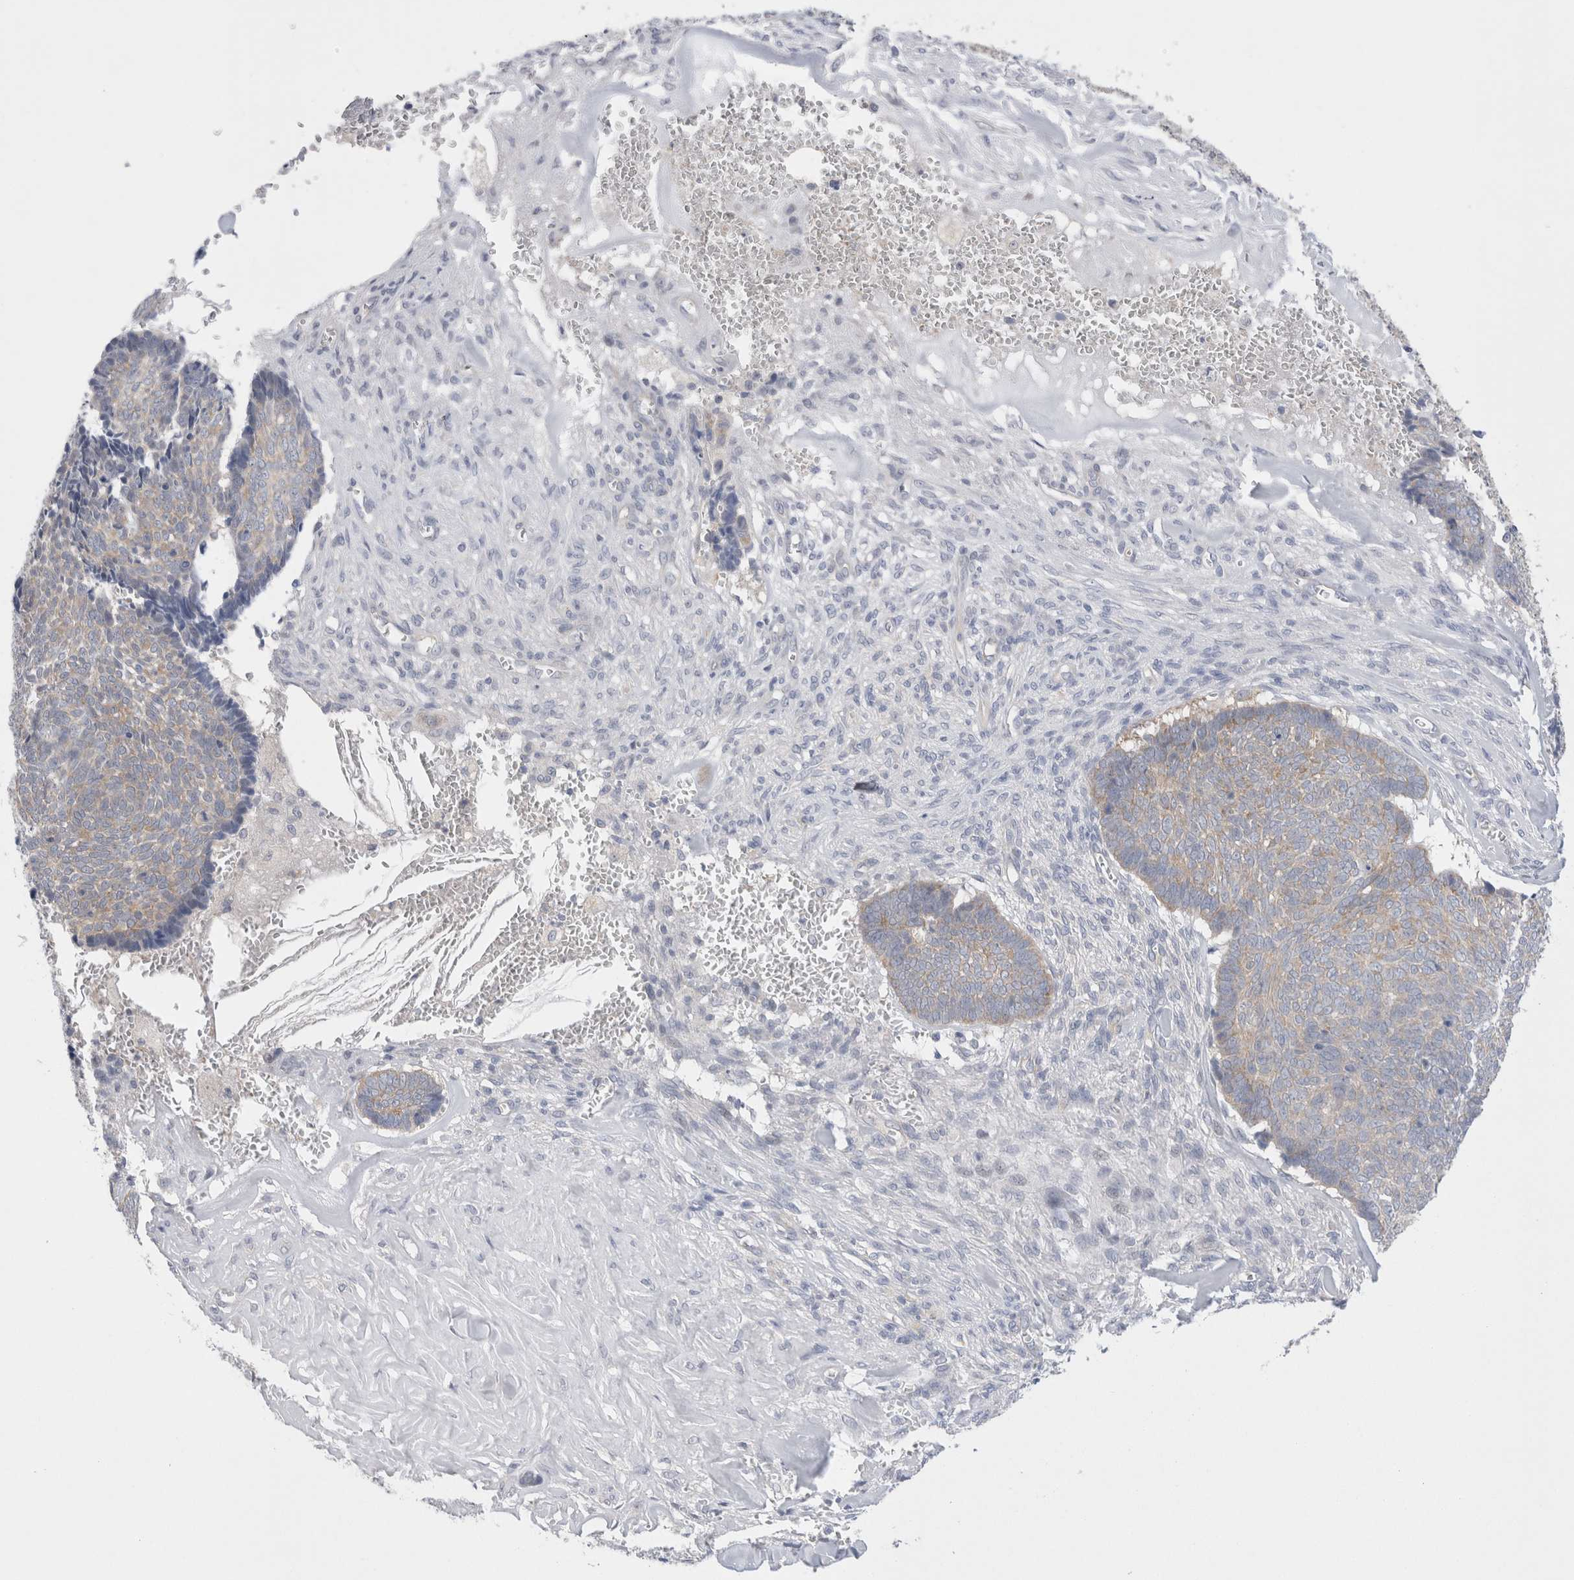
{"staining": {"intensity": "weak", "quantity": "25%-75%", "location": "cytoplasmic/membranous"}, "tissue": "skin cancer", "cell_type": "Tumor cells", "image_type": "cancer", "snomed": [{"axis": "morphology", "description": "Basal cell carcinoma"}, {"axis": "topography", "description": "Skin"}], "caption": "A histopathology image of skin cancer (basal cell carcinoma) stained for a protein demonstrates weak cytoplasmic/membranous brown staining in tumor cells. Nuclei are stained in blue.", "gene": "WIPF2", "patient": {"sex": "male", "age": 84}}